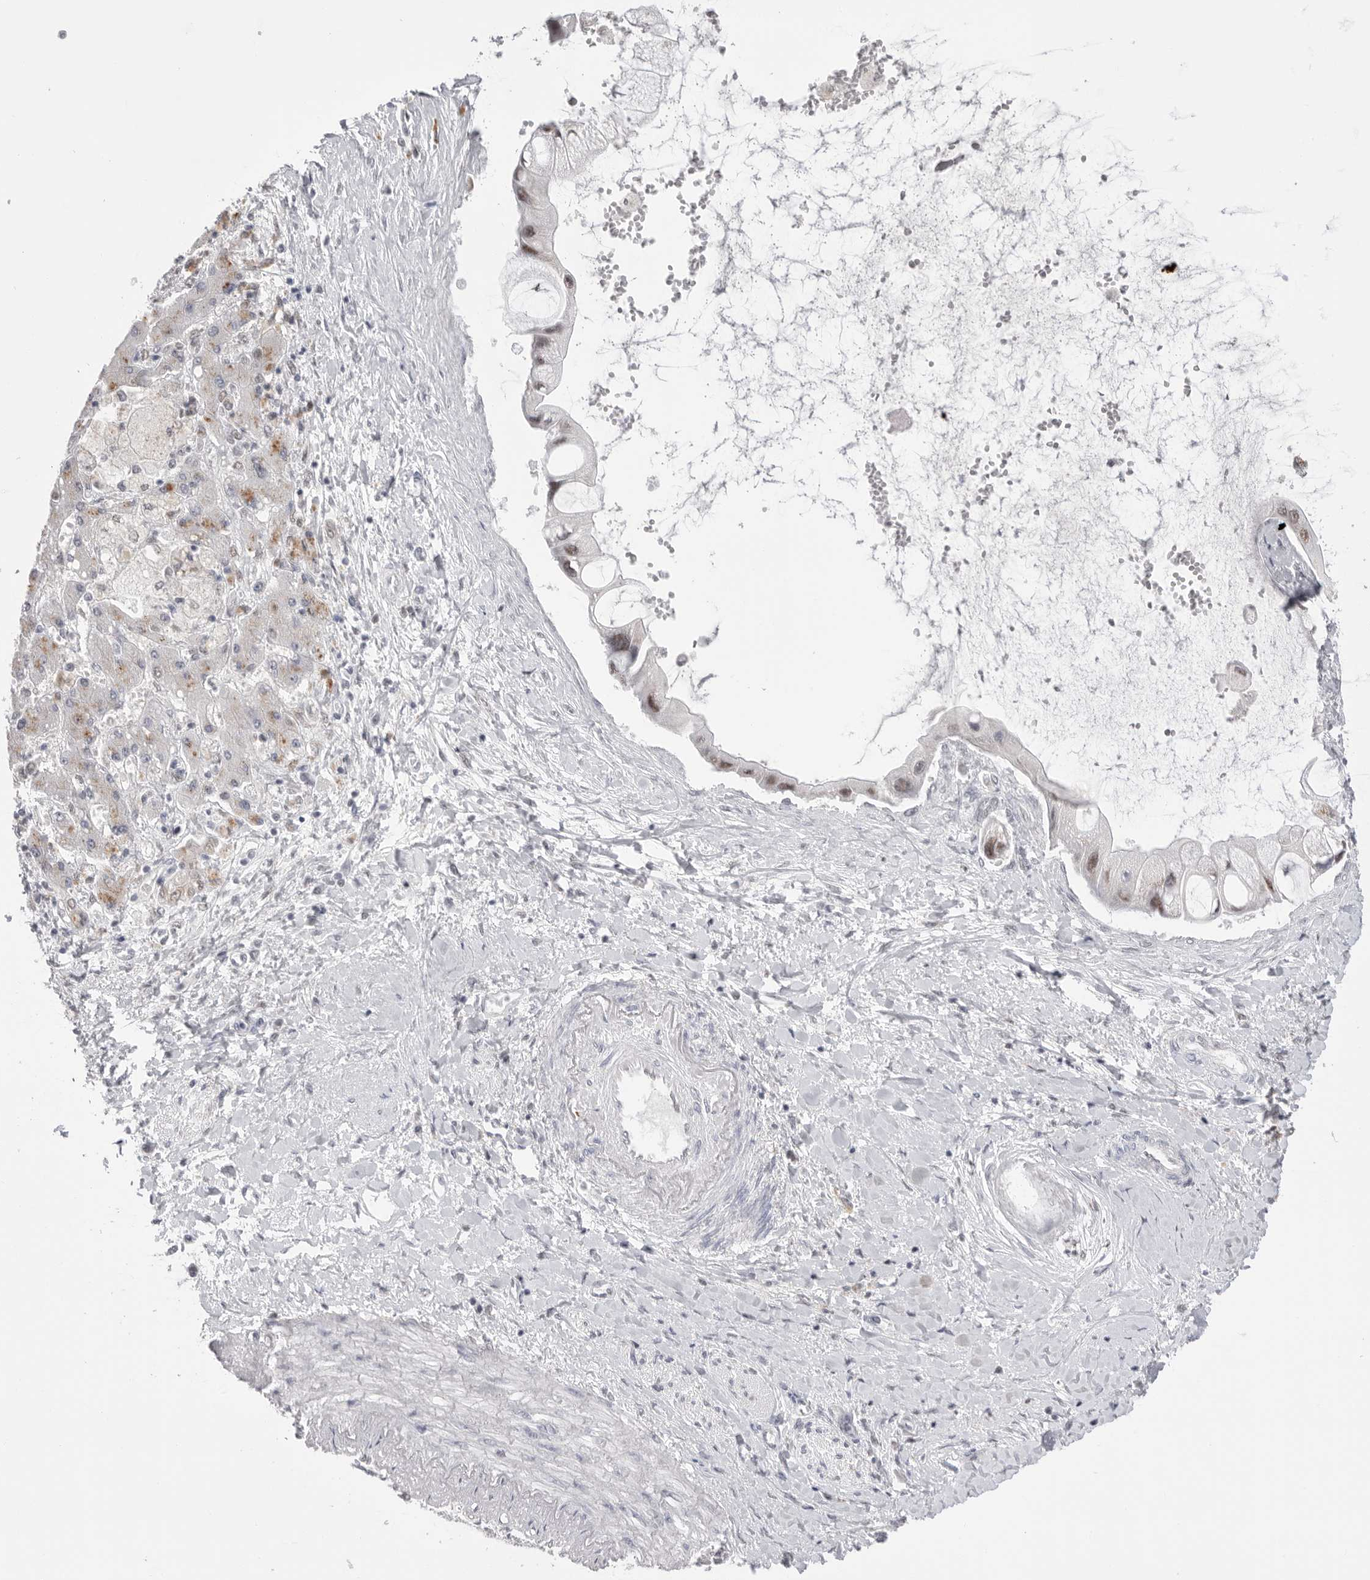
{"staining": {"intensity": "moderate", "quantity": "25%-75%", "location": "nuclear"}, "tissue": "liver cancer", "cell_type": "Tumor cells", "image_type": "cancer", "snomed": [{"axis": "morphology", "description": "Cholangiocarcinoma"}, {"axis": "topography", "description": "Liver"}], "caption": "An immunohistochemistry image of tumor tissue is shown. Protein staining in brown highlights moderate nuclear positivity in liver cancer (cholangiocarcinoma) within tumor cells.", "gene": "BCLAF3", "patient": {"sex": "male", "age": 50}}